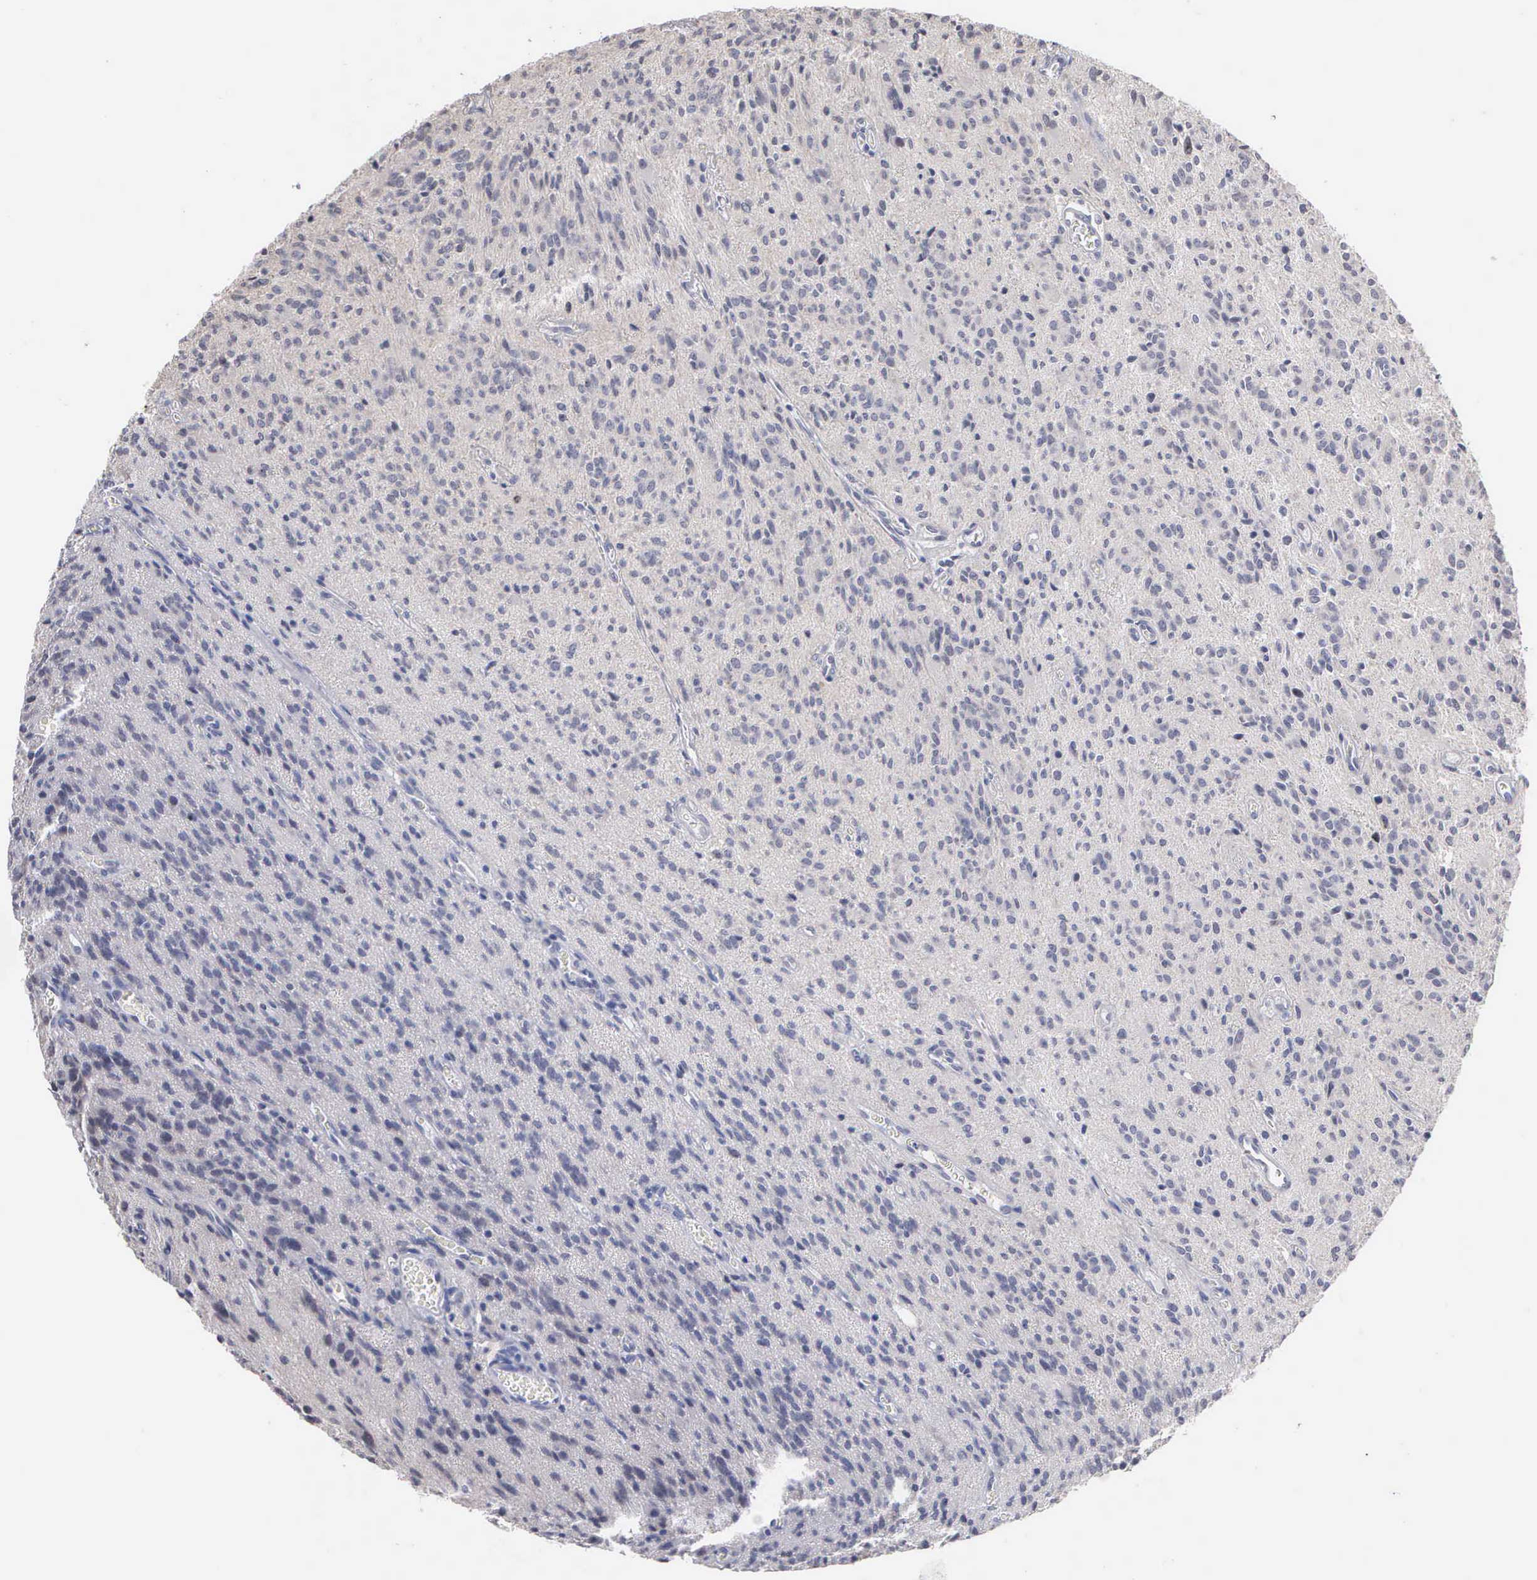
{"staining": {"intensity": "negative", "quantity": "none", "location": "none"}, "tissue": "glioma", "cell_type": "Tumor cells", "image_type": "cancer", "snomed": [{"axis": "morphology", "description": "Glioma, malignant, Low grade"}, {"axis": "topography", "description": "Brain"}], "caption": "Immunohistochemistry histopathology image of neoplastic tissue: glioma stained with DAB shows no significant protein expression in tumor cells.", "gene": "KDM6A", "patient": {"sex": "female", "age": 15}}